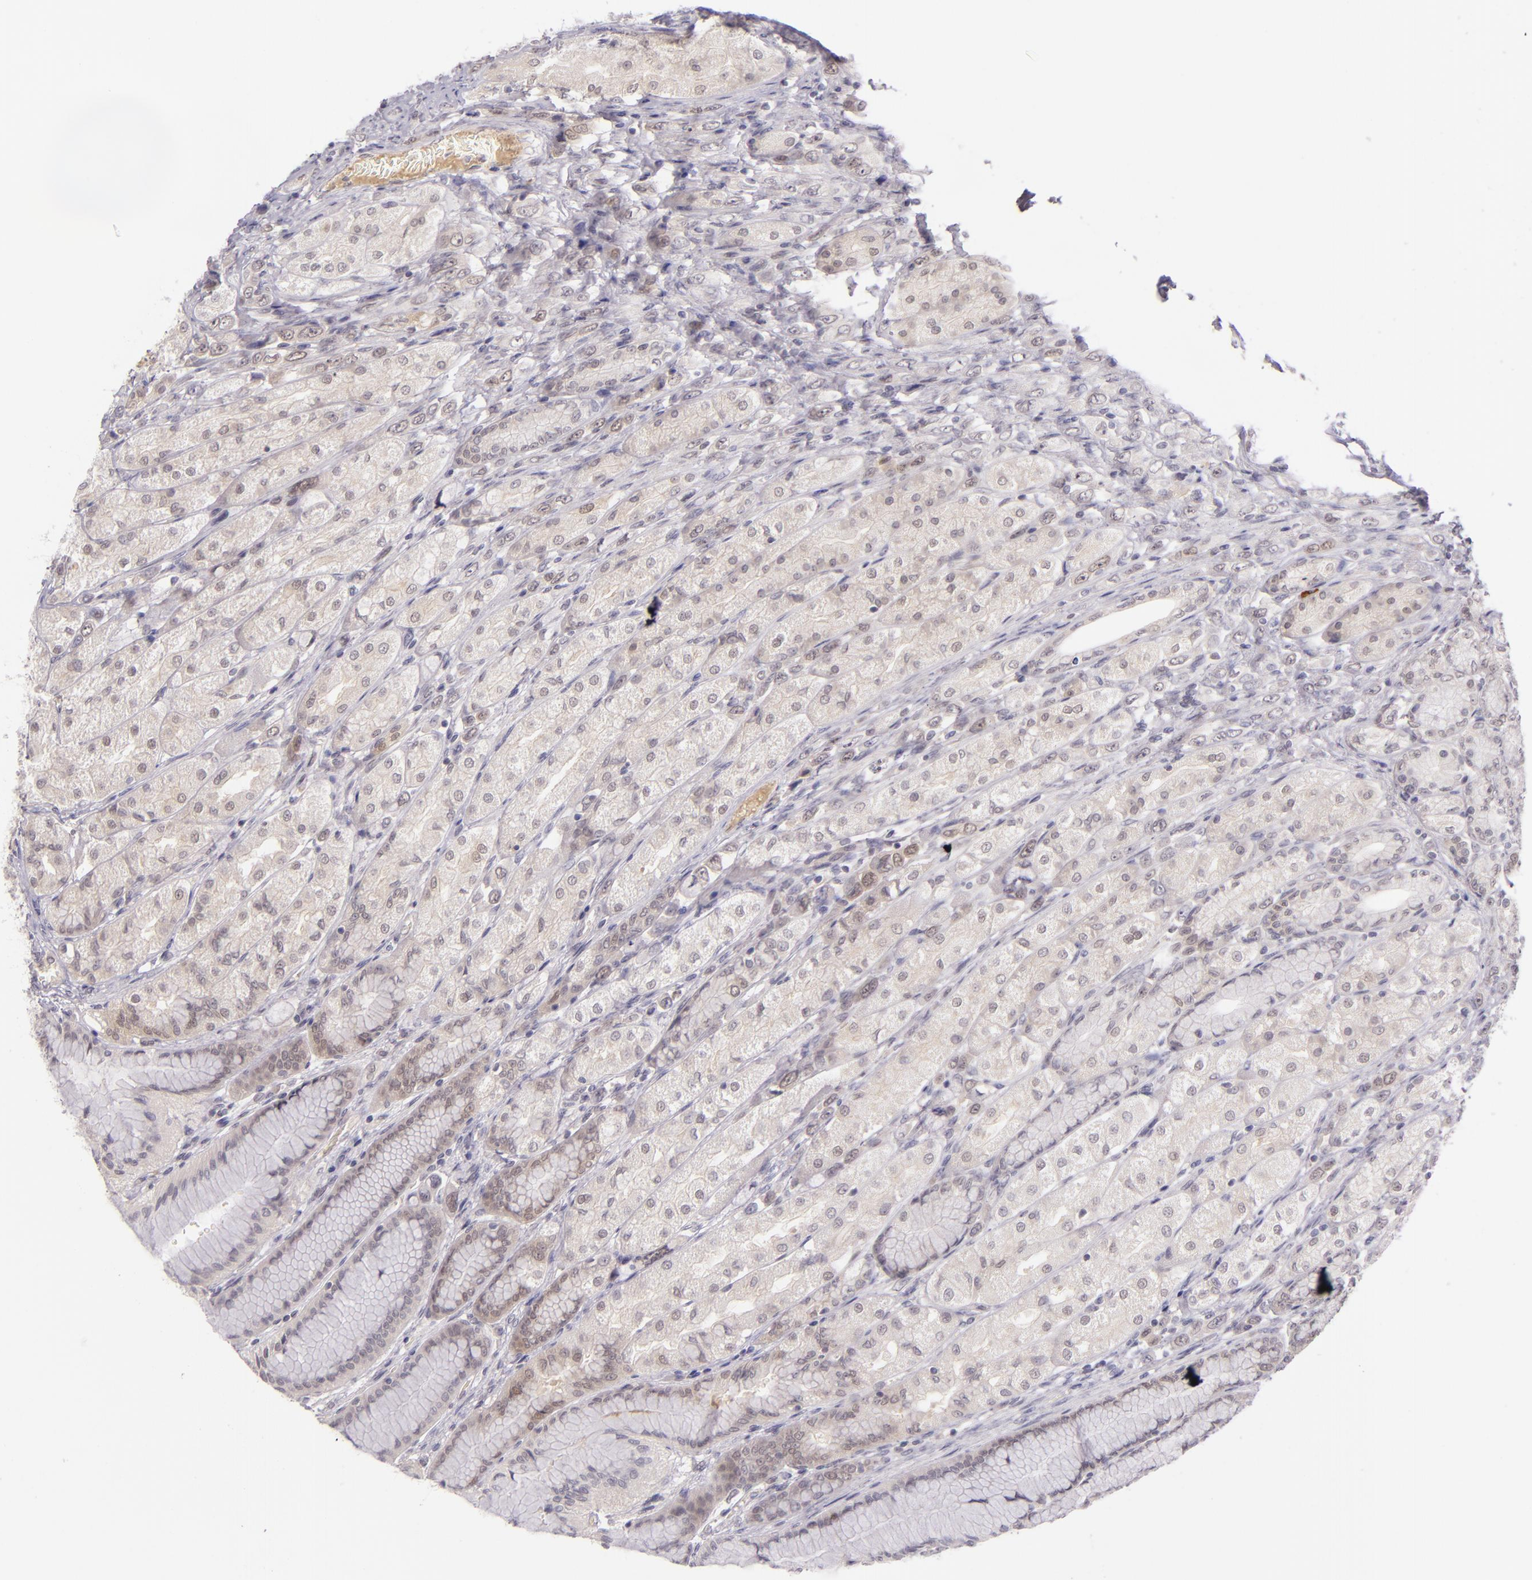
{"staining": {"intensity": "moderate", "quantity": "25%-75%", "location": "cytoplasmic/membranous,nuclear"}, "tissue": "stomach", "cell_type": "Glandular cells", "image_type": "normal", "snomed": [{"axis": "morphology", "description": "Normal tissue, NOS"}, {"axis": "morphology", "description": "Adenocarcinoma, NOS"}, {"axis": "topography", "description": "Stomach"}, {"axis": "topography", "description": "Stomach, lower"}], "caption": "Human stomach stained for a protein (brown) displays moderate cytoplasmic/membranous,nuclear positive expression in approximately 25%-75% of glandular cells.", "gene": "CSE1L", "patient": {"sex": "female", "age": 65}}